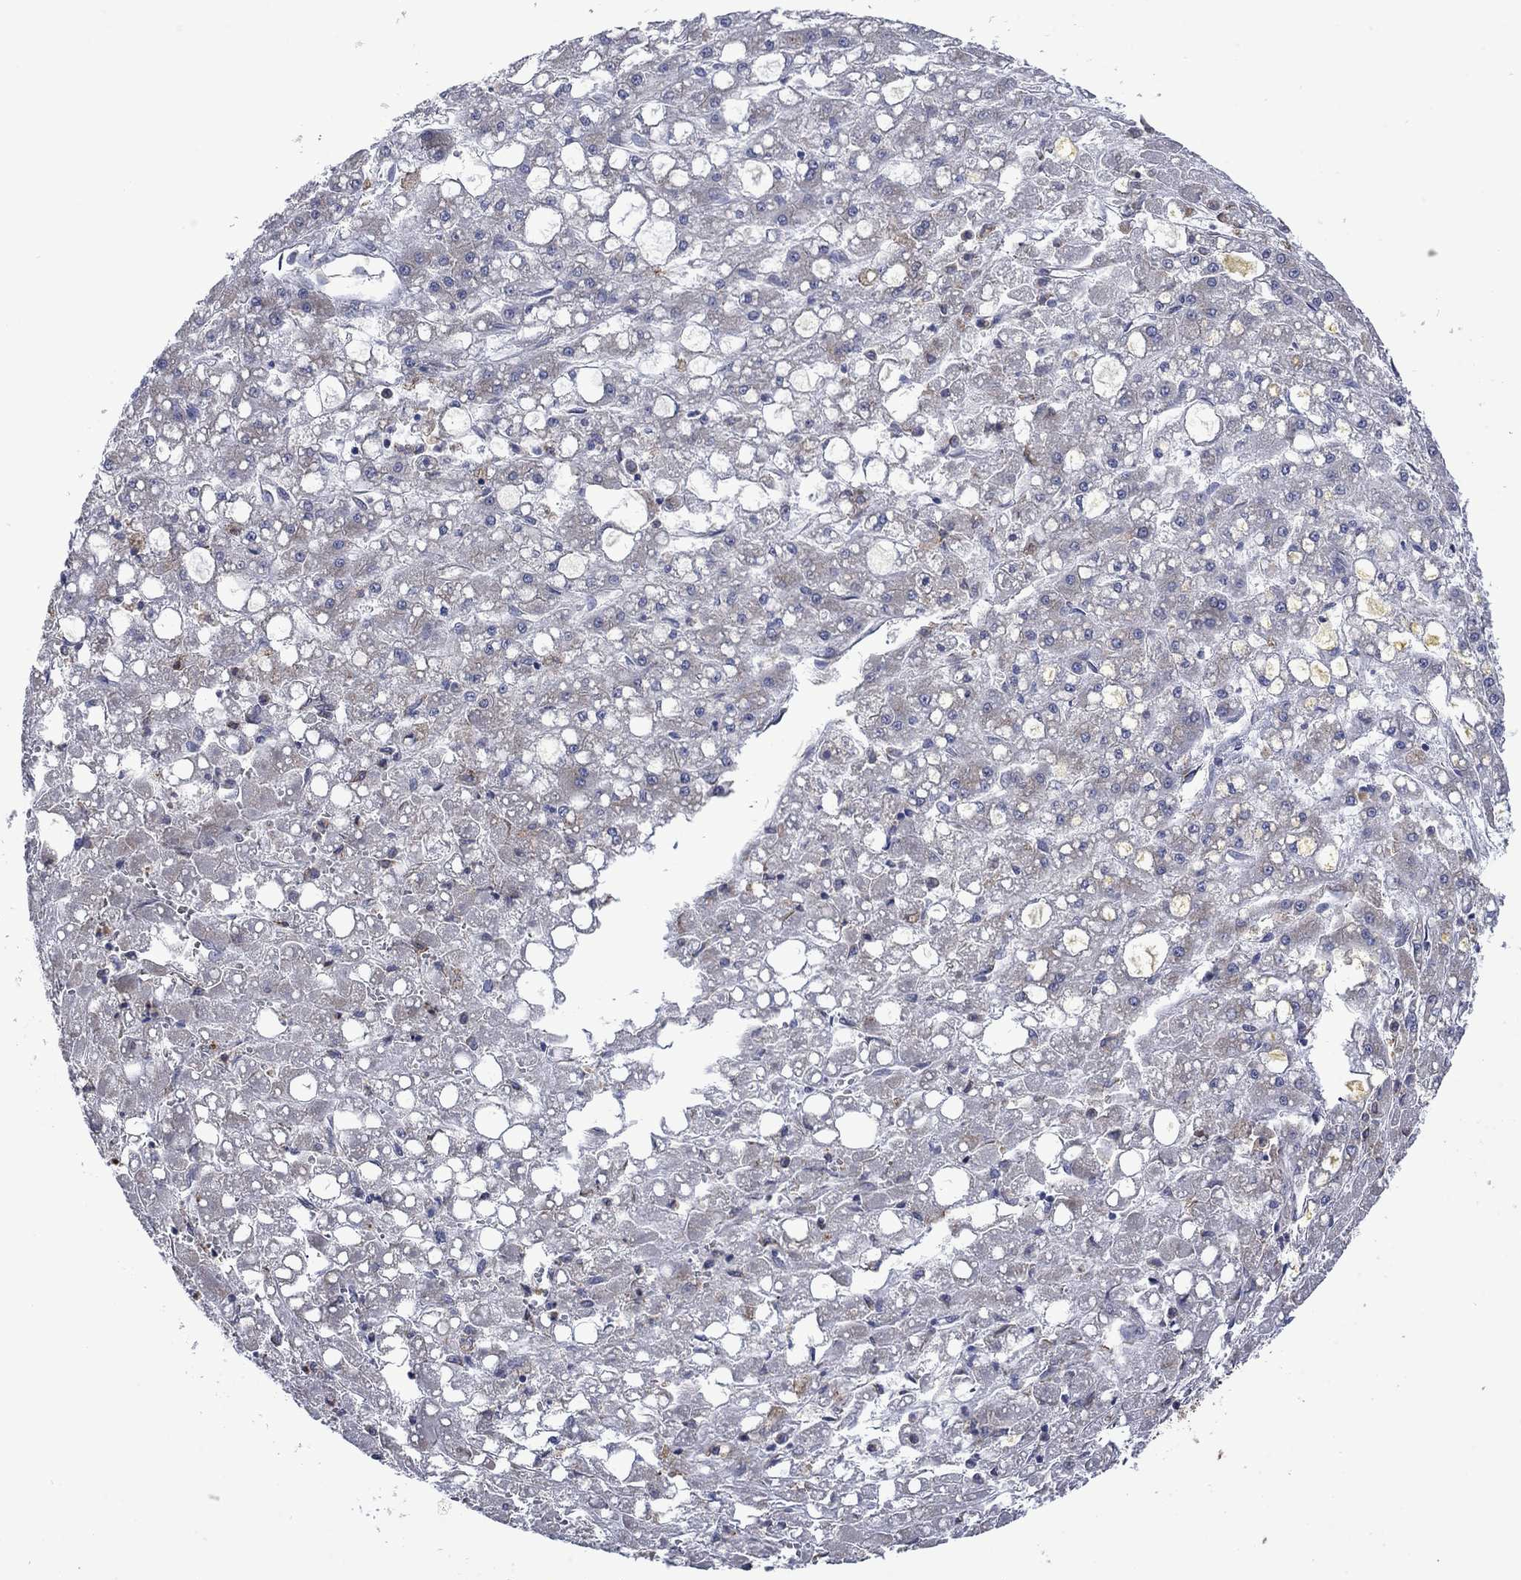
{"staining": {"intensity": "negative", "quantity": "none", "location": "none"}, "tissue": "liver cancer", "cell_type": "Tumor cells", "image_type": "cancer", "snomed": [{"axis": "morphology", "description": "Carcinoma, Hepatocellular, NOS"}, {"axis": "topography", "description": "Liver"}], "caption": "The histopathology image demonstrates no staining of tumor cells in liver cancer (hepatocellular carcinoma). (Immunohistochemistry, brightfield microscopy, high magnification).", "gene": "FURIN", "patient": {"sex": "male", "age": 67}}